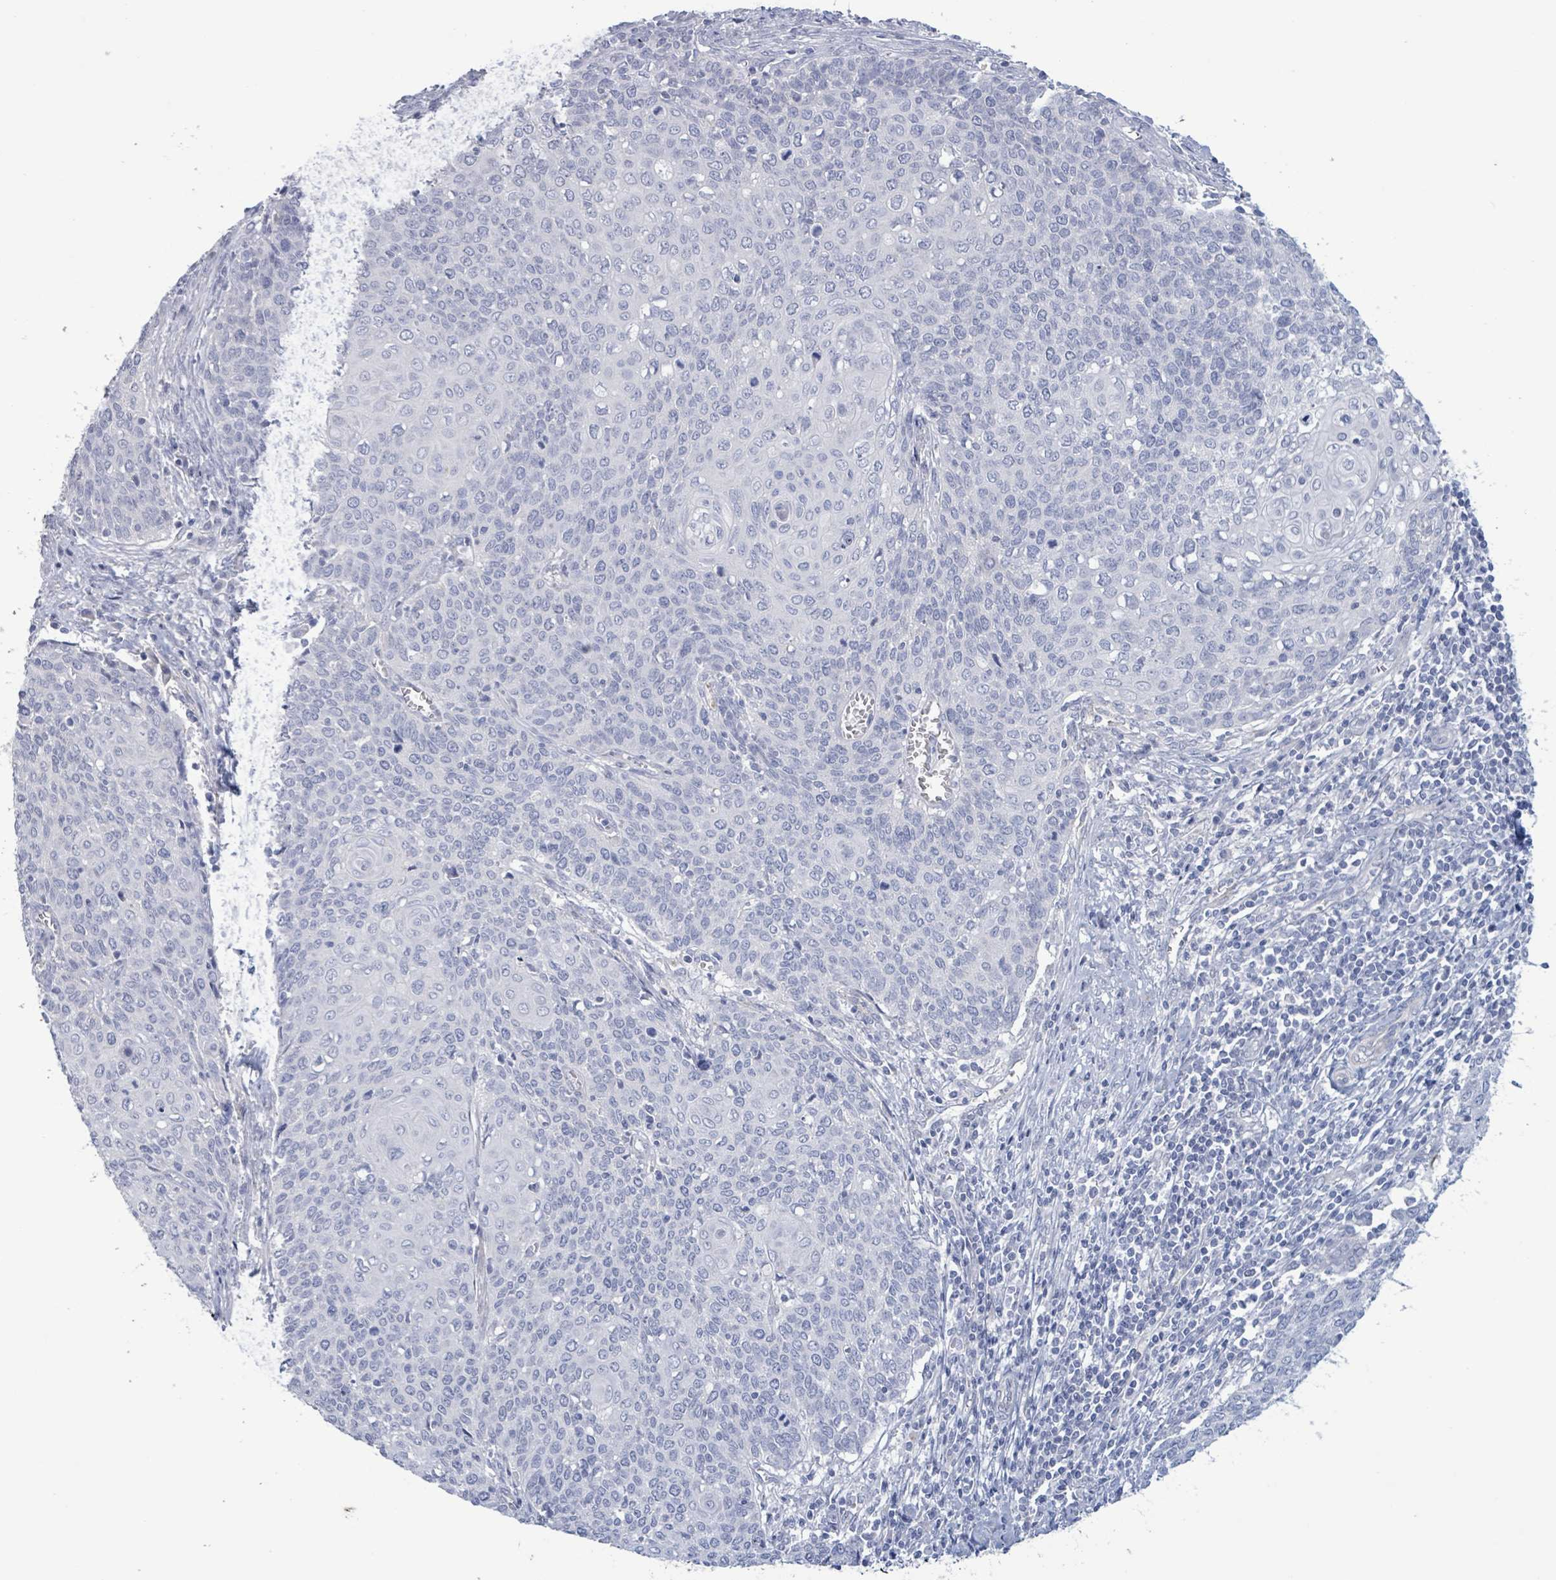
{"staining": {"intensity": "negative", "quantity": "none", "location": "none"}, "tissue": "cervical cancer", "cell_type": "Tumor cells", "image_type": "cancer", "snomed": [{"axis": "morphology", "description": "Squamous cell carcinoma, NOS"}, {"axis": "topography", "description": "Cervix"}], "caption": "Tumor cells show no significant expression in squamous cell carcinoma (cervical). Nuclei are stained in blue.", "gene": "PKLR", "patient": {"sex": "female", "age": 39}}